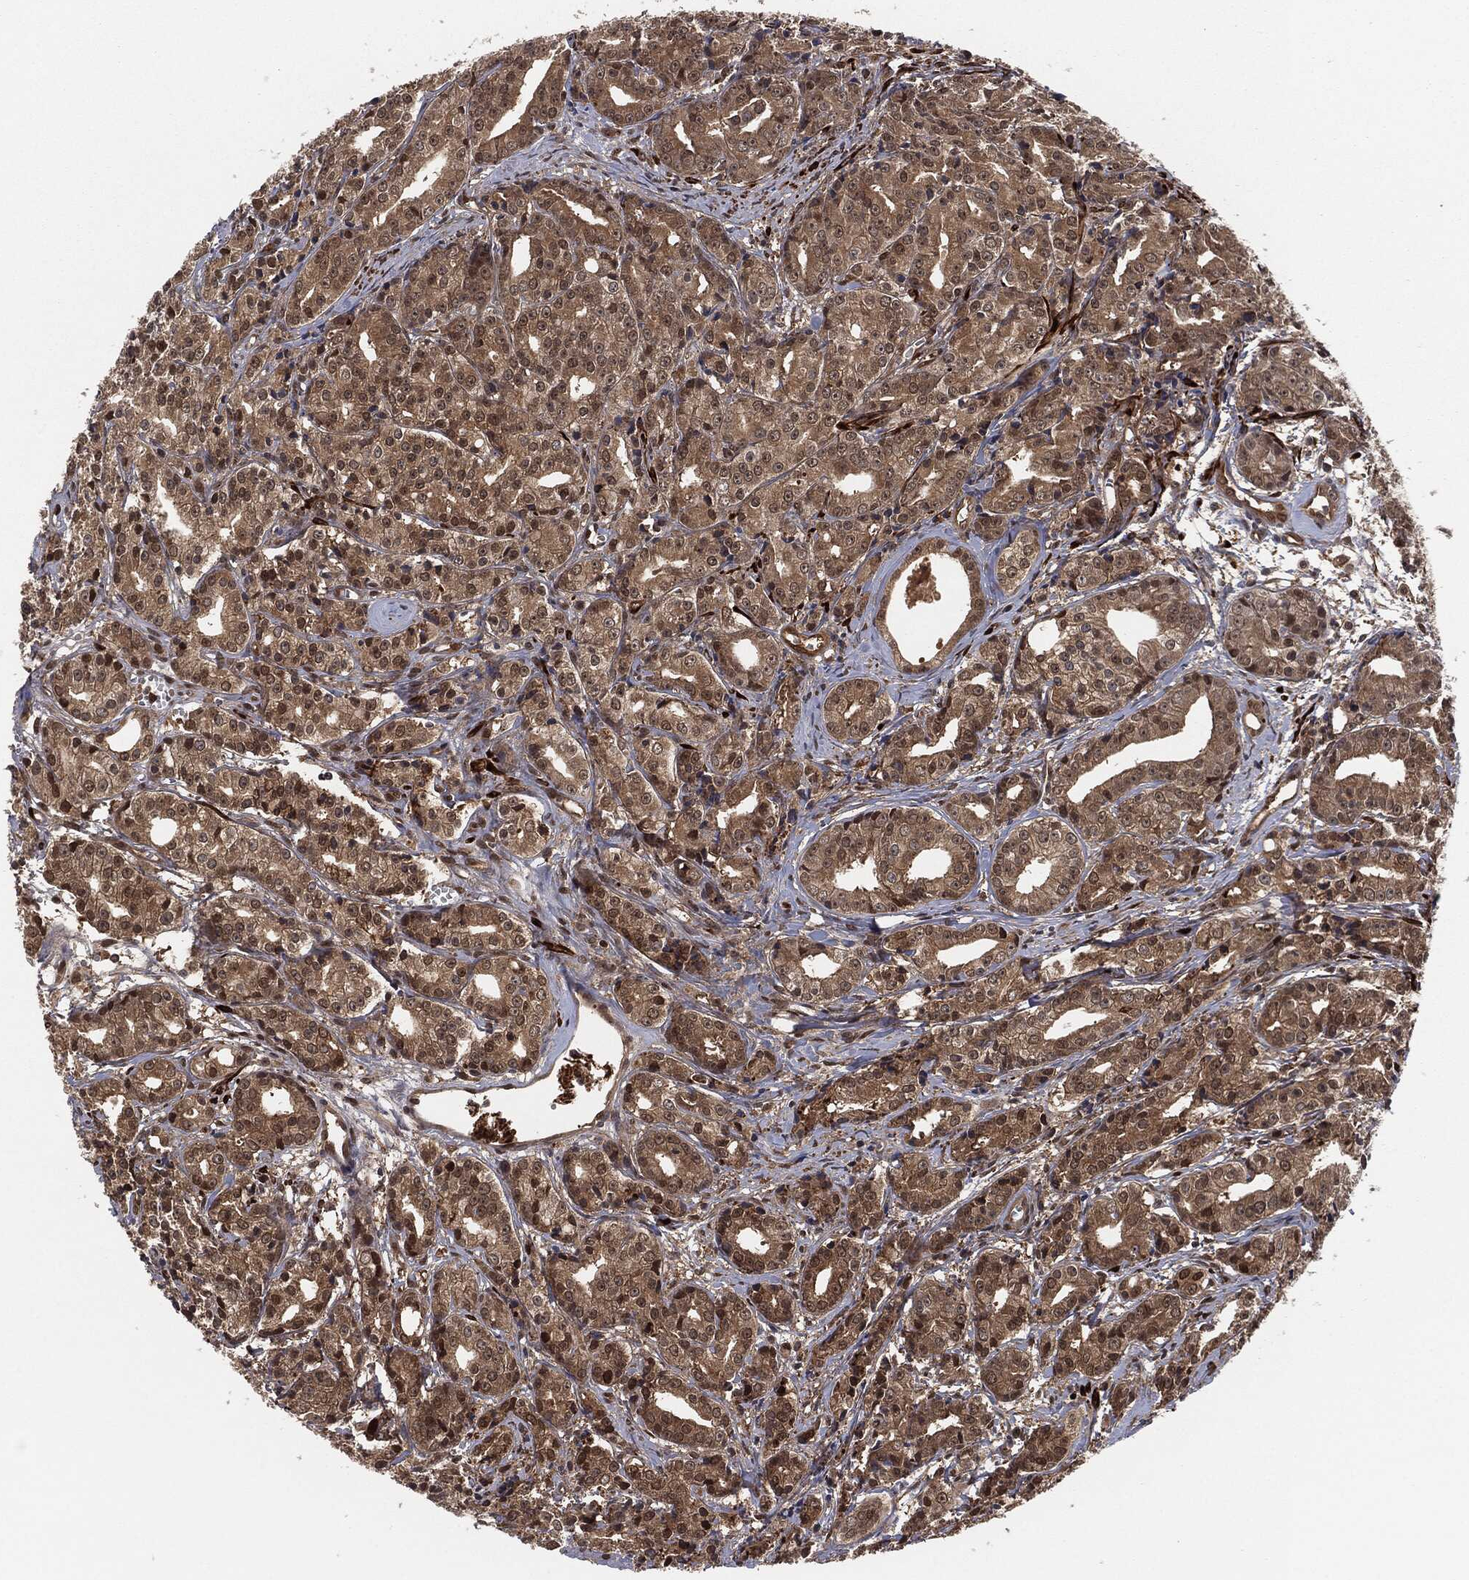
{"staining": {"intensity": "moderate", "quantity": ">75%", "location": "cytoplasmic/membranous,nuclear"}, "tissue": "prostate cancer", "cell_type": "Tumor cells", "image_type": "cancer", "snomed": [{"axis": "morphology", "description": "Adenocarcinoma, Medium grade"}, {"axis": "topography", "description": "Prostate"}], "caption": "A medium amount of moderate cytoplasmic/membranous and nuclear expression is identified in about >75% of tumor cells in prostate adenocarcinoma (medium-grade) tissue.", "gene": "CAPRIN2", "patient": {"sex": "male", "age": 74}}